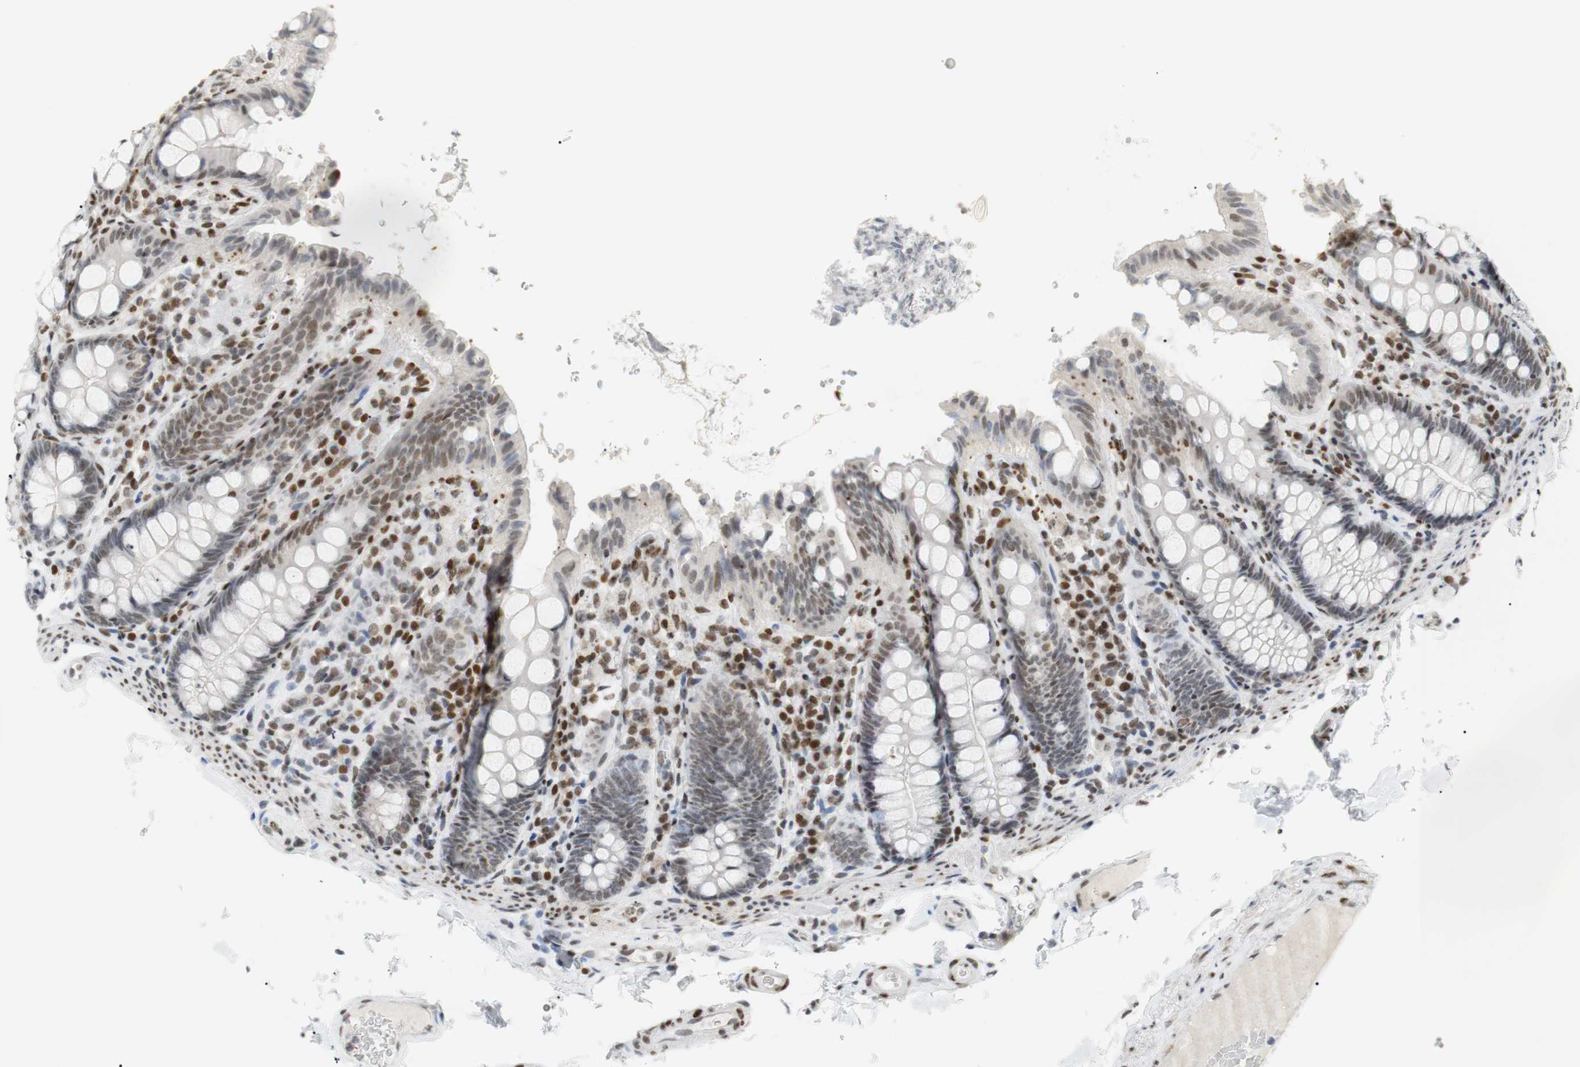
{"staining": {"intensity": "moderate", "quantity": ">75%", "location": "nuclear"}, "tissue": "colon", "cell_type": "Endothelial cells", "image_type": "normal", "snomed": [{"axis": "morphology", "description": "Normal tissue, NOS"}, {"axis": "topography", "description": "Colon"}], "caption": "Immunohistochemistry staining of normal colon, which displays medium levels of moderate nuclear expression in approximately >75% of endothelial cells indicating moderate nuclear protein expression. The staining was performed using DAB (3,3'-diaminobenzidine) (brown) for protein detection and nuclei were counterstained in hematoxylin (blue).", "gene": "BMI1", "patient": {"sex": "female", "age": 61}}